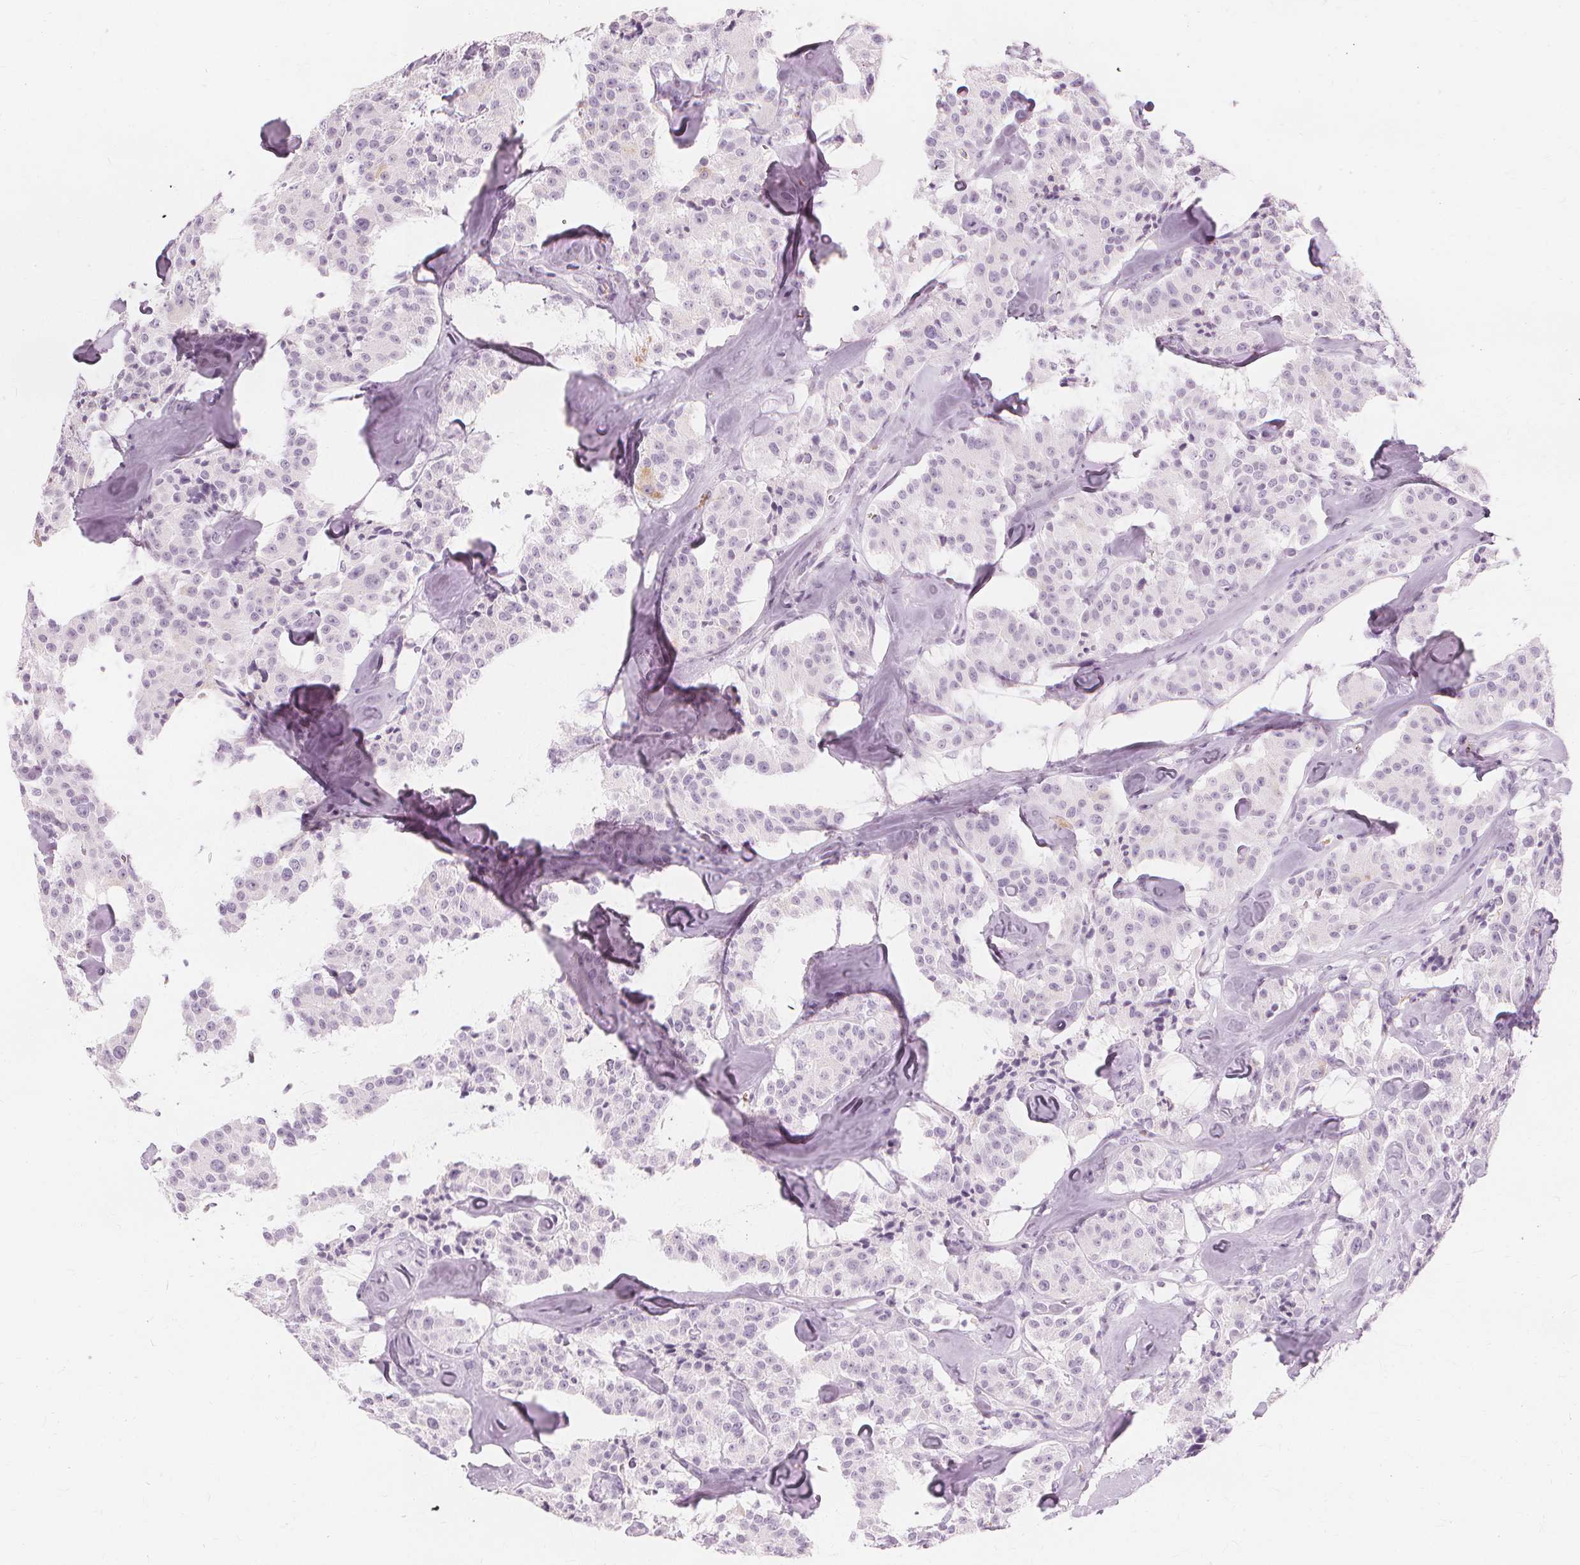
{"staining": {"intensity": "negative", "quantity": "none", "location": "none"}, "tissue": "carcinoid", "cell_type": "Tumor cells", "image_type": "cancer", "snomed": [{"axis": "morphology", "description": "Carcinoid, malignant, NOS"}, {"axis": "topography", "description": "Pancreas"}], "caption": "Immunohistochemistry (IHC) micrograph of neoplastic tissue: human carcinoid stained with DAB displays no significant protein staining in tumor cells.", "gene": "TFF1", "patient": {"sex": "male", "age": 41}}